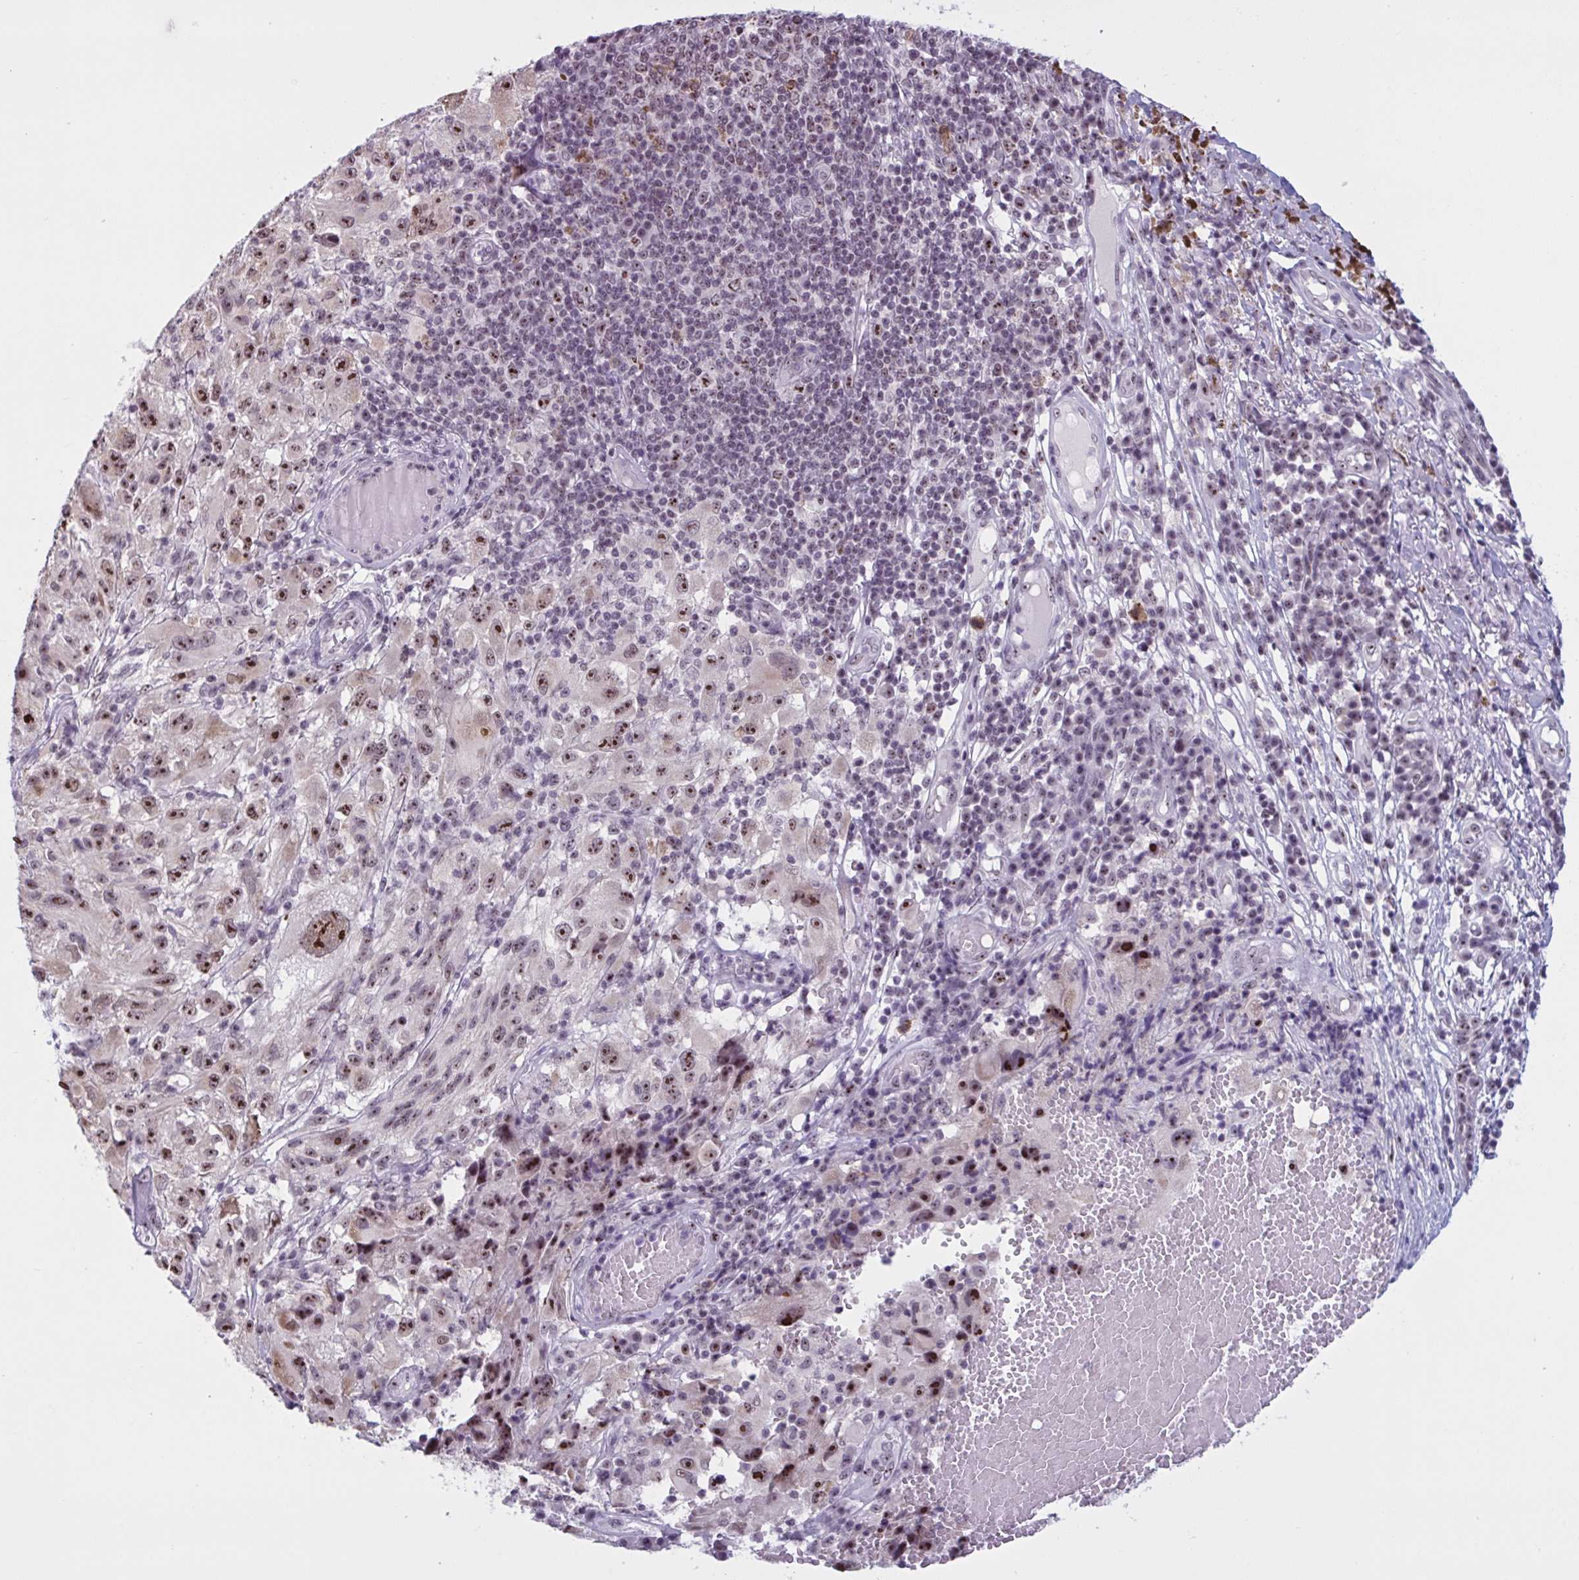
{"staining": {"intensity": "strong", "quantity": ">75%", "location": "nuclear"}, "tissue": "melanoma", "cell_type": "Tumor cells", "image_type": "cancer", "snomed": [{"axis": "morphology", "description": "Malignant melanoma, NOS"}, {"axis": "topography", "description": "Skin"}], "caption": "Brown immunohistochemical staining in melanoma exhibits strong nuclear positivity in about >75% of tumor cells. Immunohistochemistry stains the protein of interest in brown and the nuclei are stained blue.", "gene": "TGM6", "patient": {"sex": "female", "age": 71}}